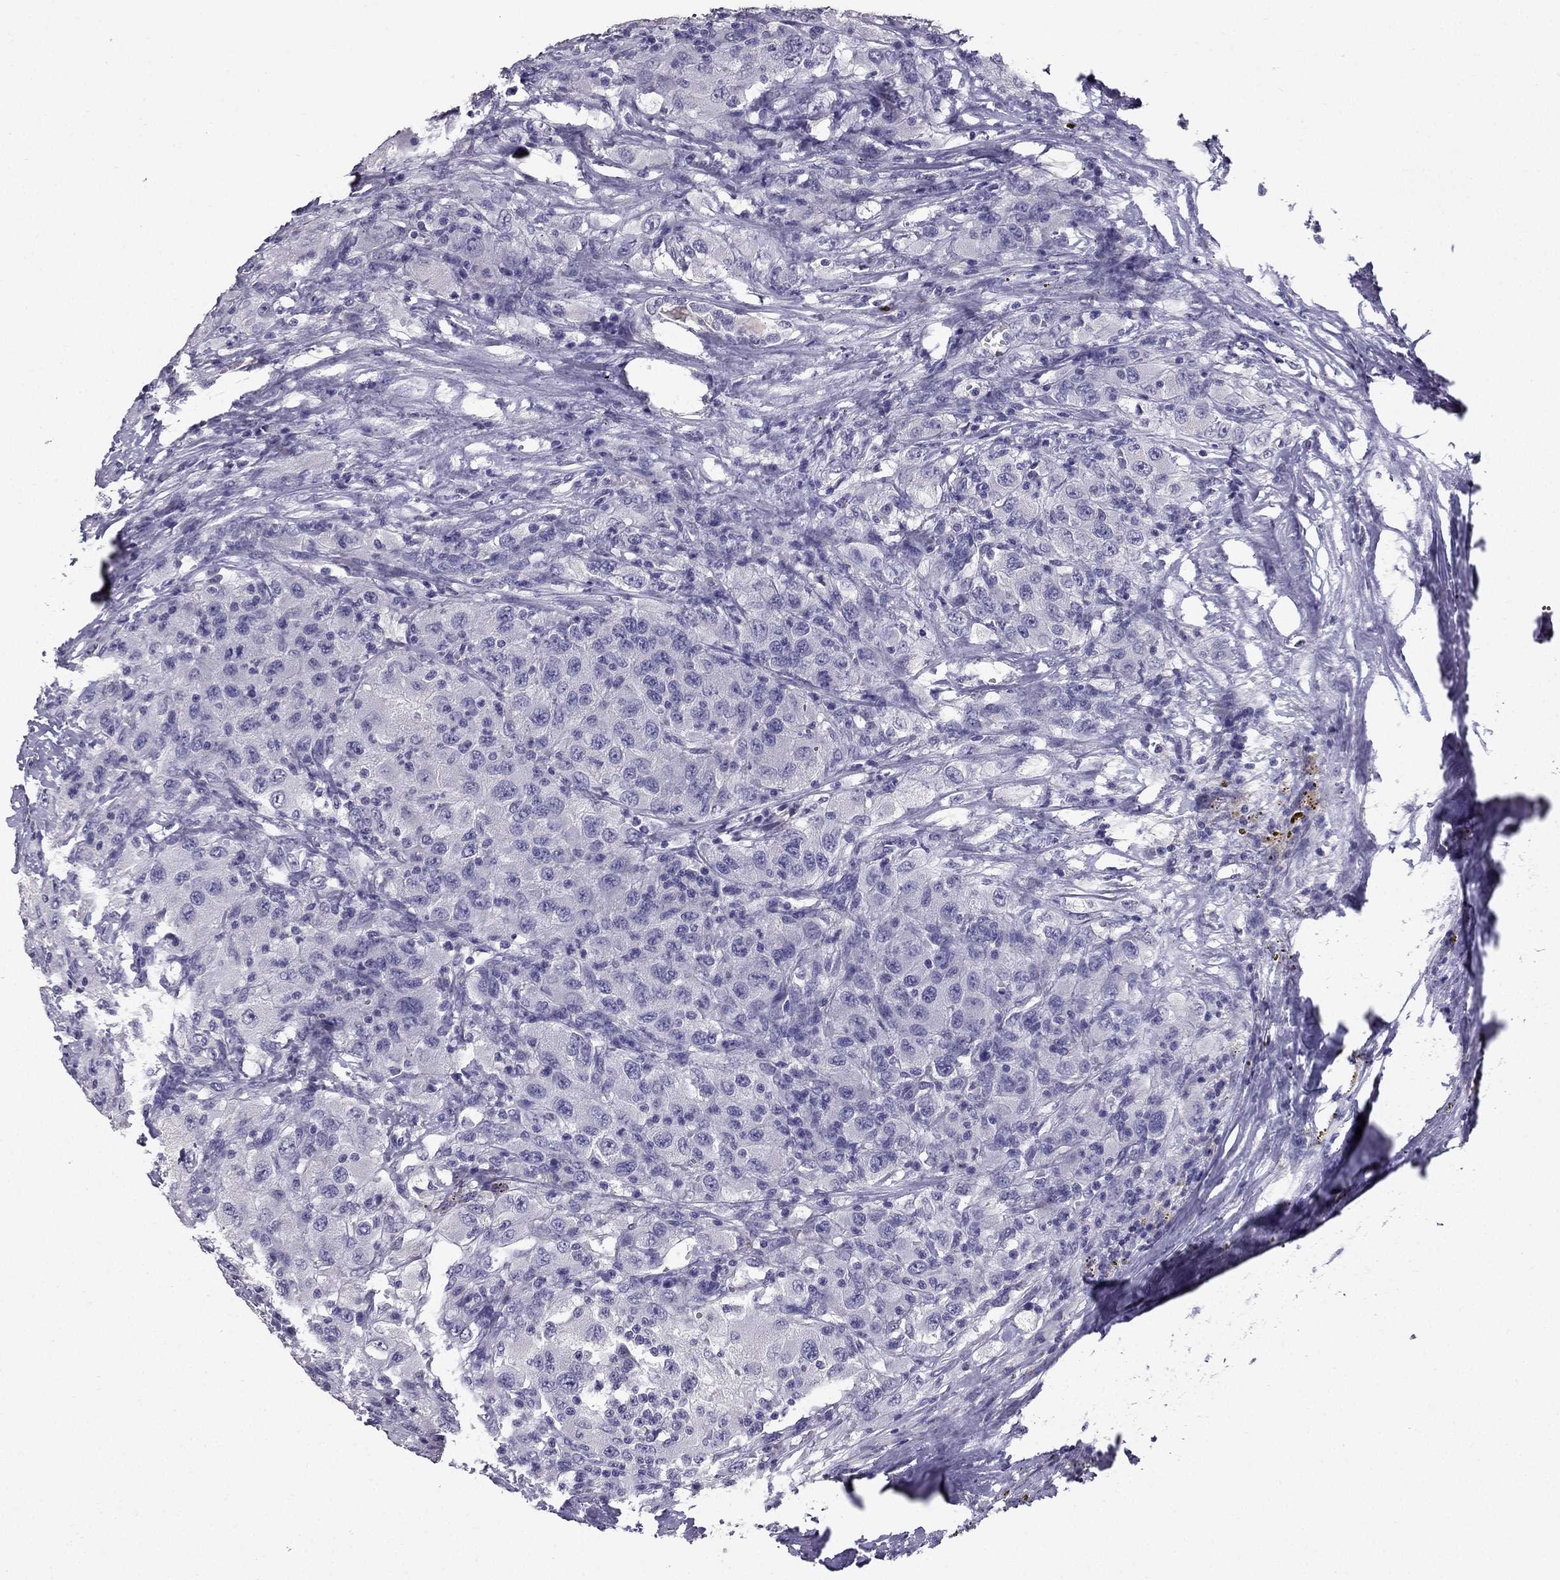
{"staining": {"intensity": "negative", "quantity": "none", "location": "none"}, "tissue": "renal cancer", "cell_type": "Tumor cells", "image_type": "cancer", "snomed": [{"axis": "morphology", "description": "Adenocarcinoma, NOS"}, {"axis": "topography", "description": "Kidney"}], "caption": "This is an immunohistochemistry image of renal cancer (adenocarcinoma). There is no expression in tumor cells.", "gene": "SCG5", "patient": {"sex": "female", "age": 67}}